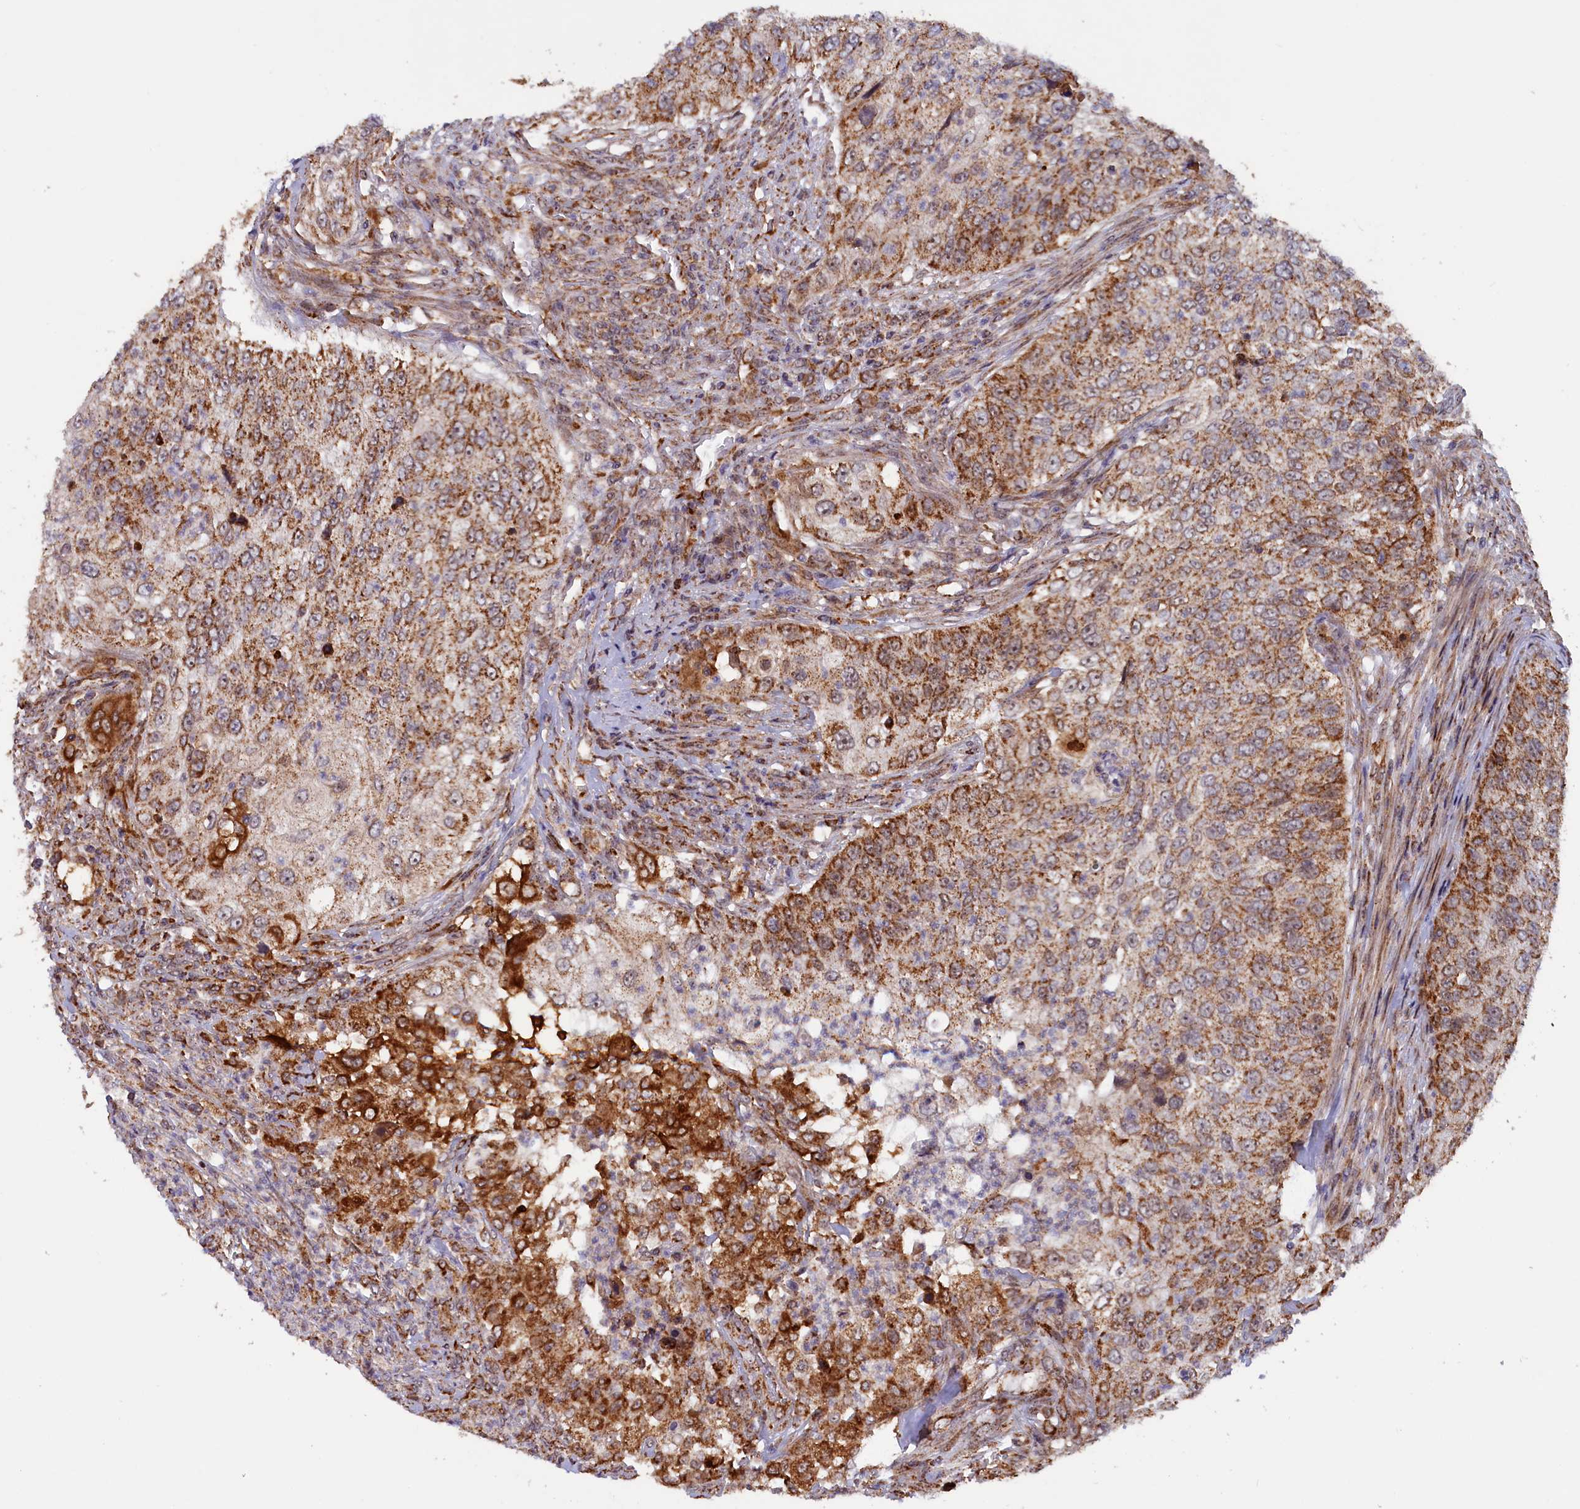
{"staining": {"intensity": "strong", "quantity": "25%-75%", "location": "cytoplasmic/membranous"}, "tissue": "urothelial cancer", "cell_type": "Tumor cells", "image_type": "cancer", "snomed": [{"axis": "morphology", "description": "Urothelial carcinoma, High grade"}, {"axis": "topography", "description": "Urinary bladder"}], "caption": "Protein staining by IHC demonstrates strong cytoplasmic/membranous staining in approximately 25%-75% of tumor cells in urothelial cancer. The protein of interest is stained brown, and the nuclei are stained in blue (DAB IHC with brightfield microscopy, high magnification).", "gene": "DUS3L", "patient": {"sex": "female", "age": 60}}